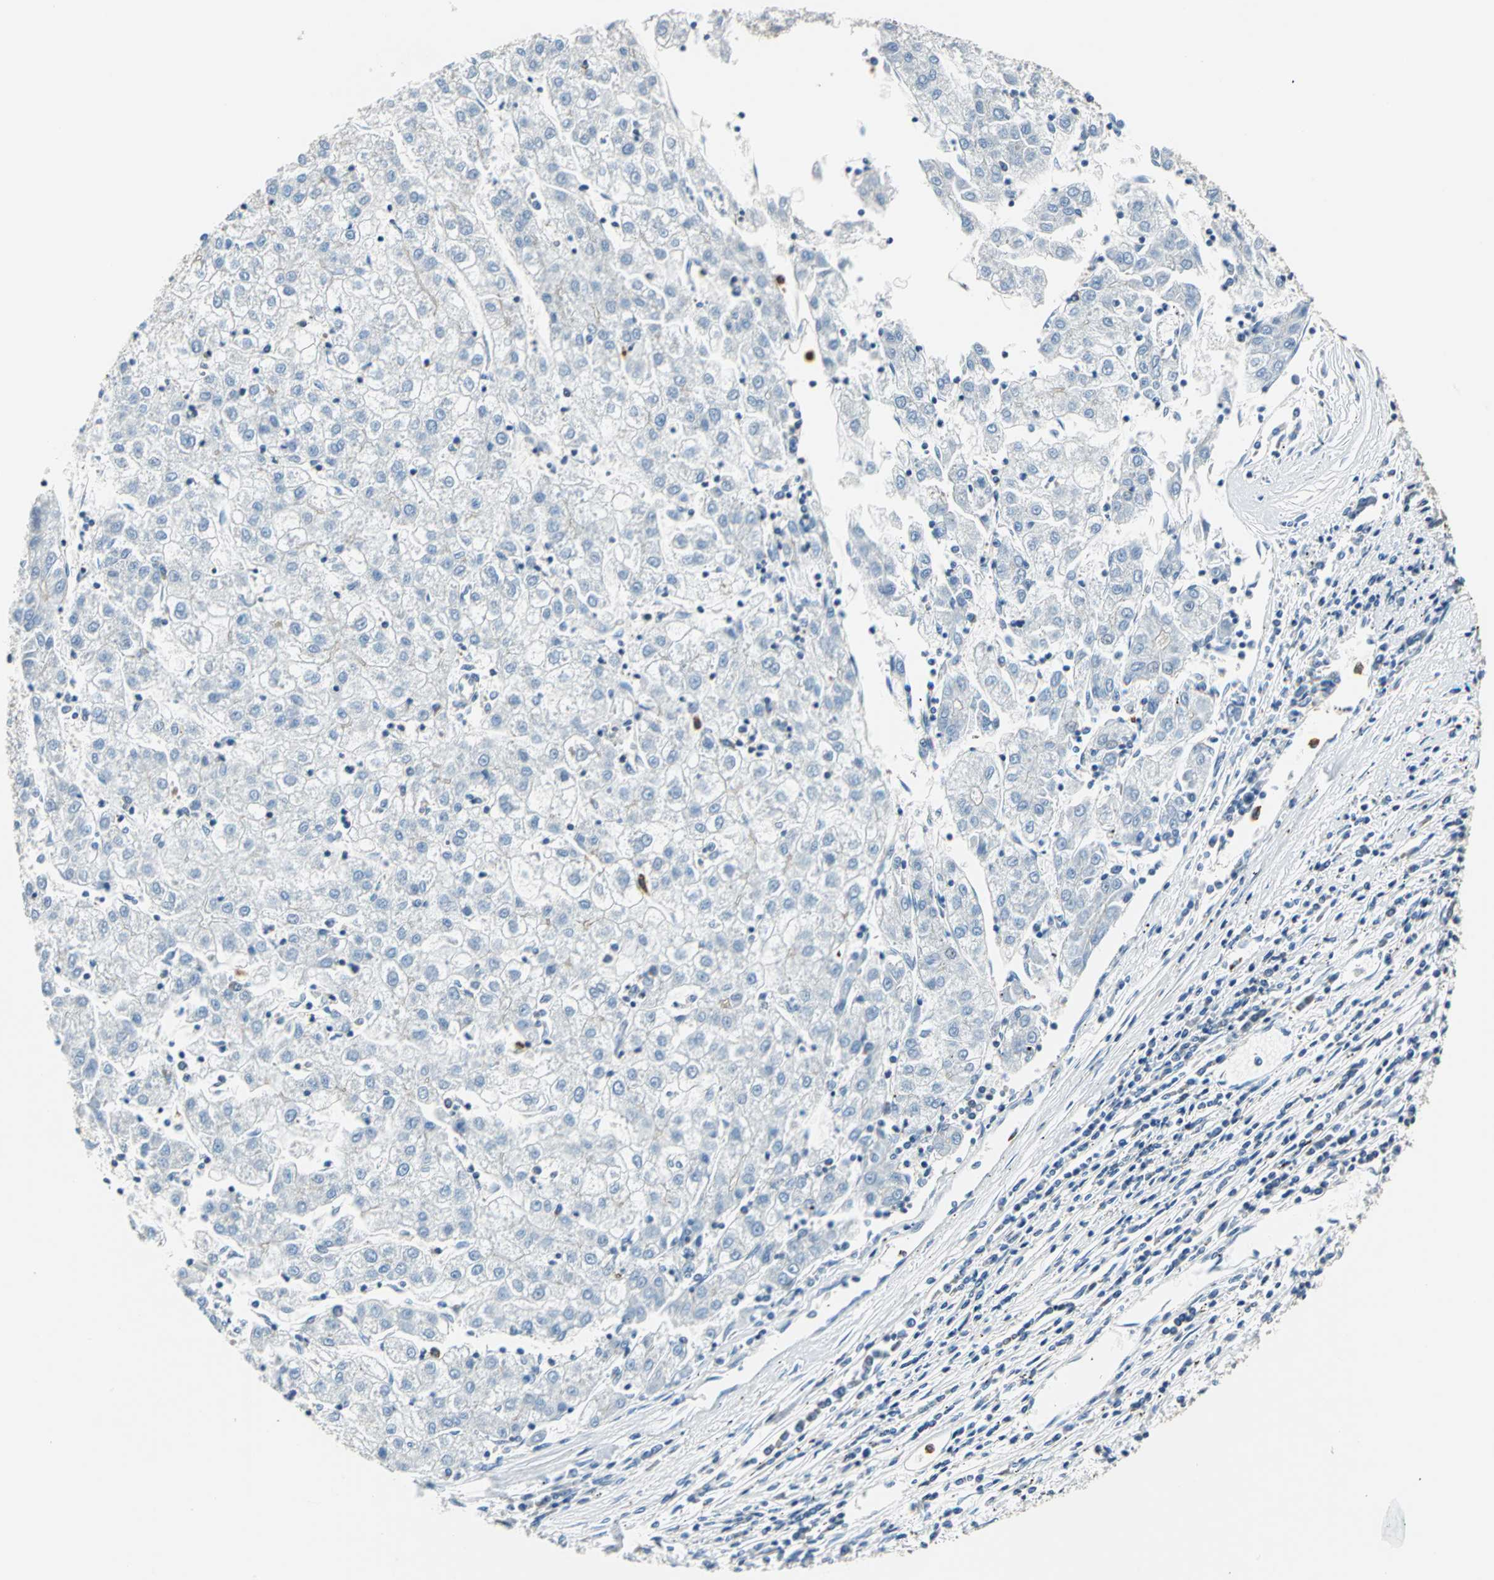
{"staining": {"intensity": "negative", "quantity": "none", "location": "none"}, "tissue": "liver cancer", "cell_type": "Tumor cells", "image_type": "cancer", "snomed": [{"axis": "morphology", "description": "Carcinoma, Hepatocellular, NOS"}, {"axis": "topography", "description": "Liver"}], "caption": "This is an immunohistochemistry micrograph of liver cancer (hepatocellular carcinoma). There is no positivity in tumor cells.", "gene": "SEPTIN6", "patient": {"sex": "male", "age": 72}}